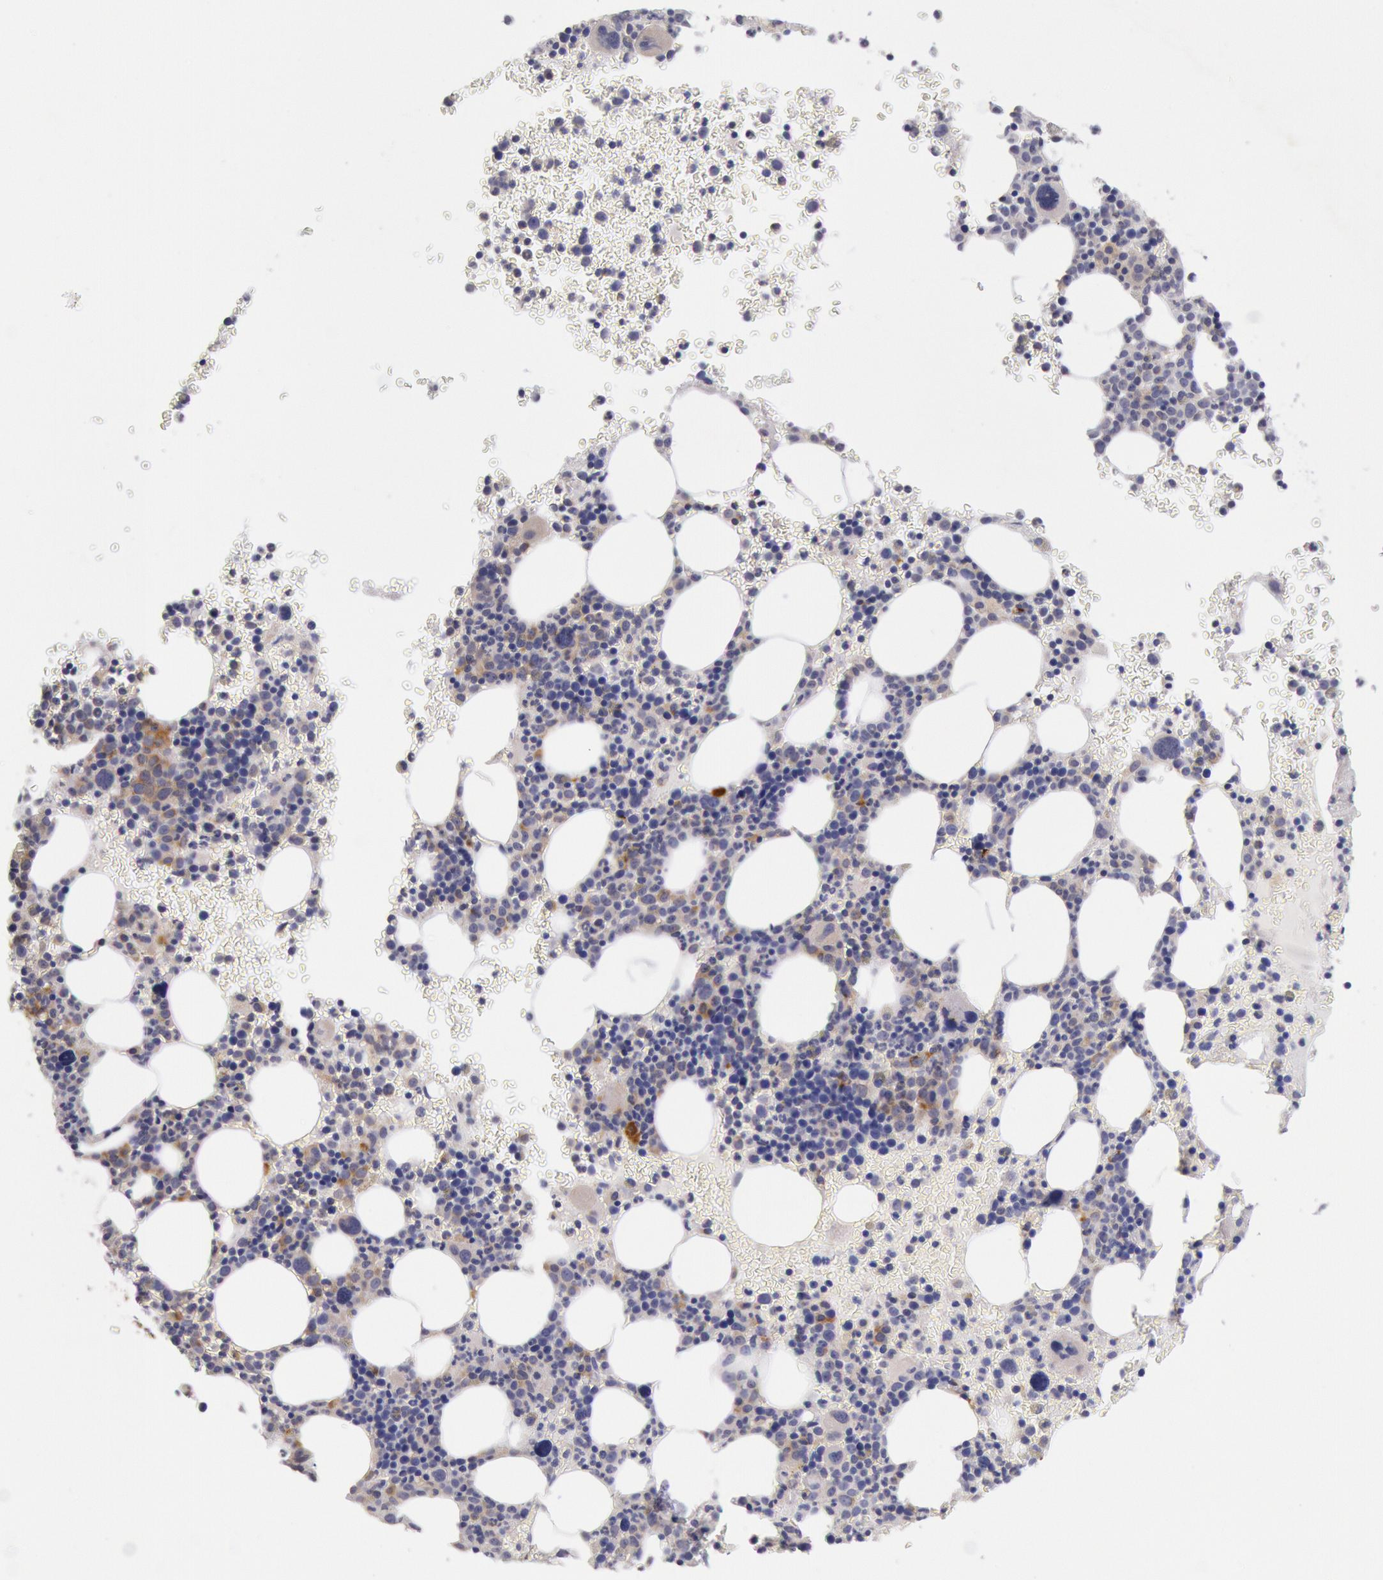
{"staining": {"intensity": "moderate", "quantity": "<25%", "location": "cytoplasmic/membranous"}, "tissue": "bone marrow", "cell_type": "Hematopoietic cells", "image_type": "normal", "snomed": [{"axis": "morphology", "description": "Normal tissue, NOS"}, {"axis": "topography", "description": "Bone marrow"}], "caption": "Hematopoietic cells exhibit low levels of moderate cytoplasmic/membranous expression in approximately <25% of cells in unremarkable bone marrow.", "gene": "GAL3ST1", "patient": {"sex": "male", "age": 69}}